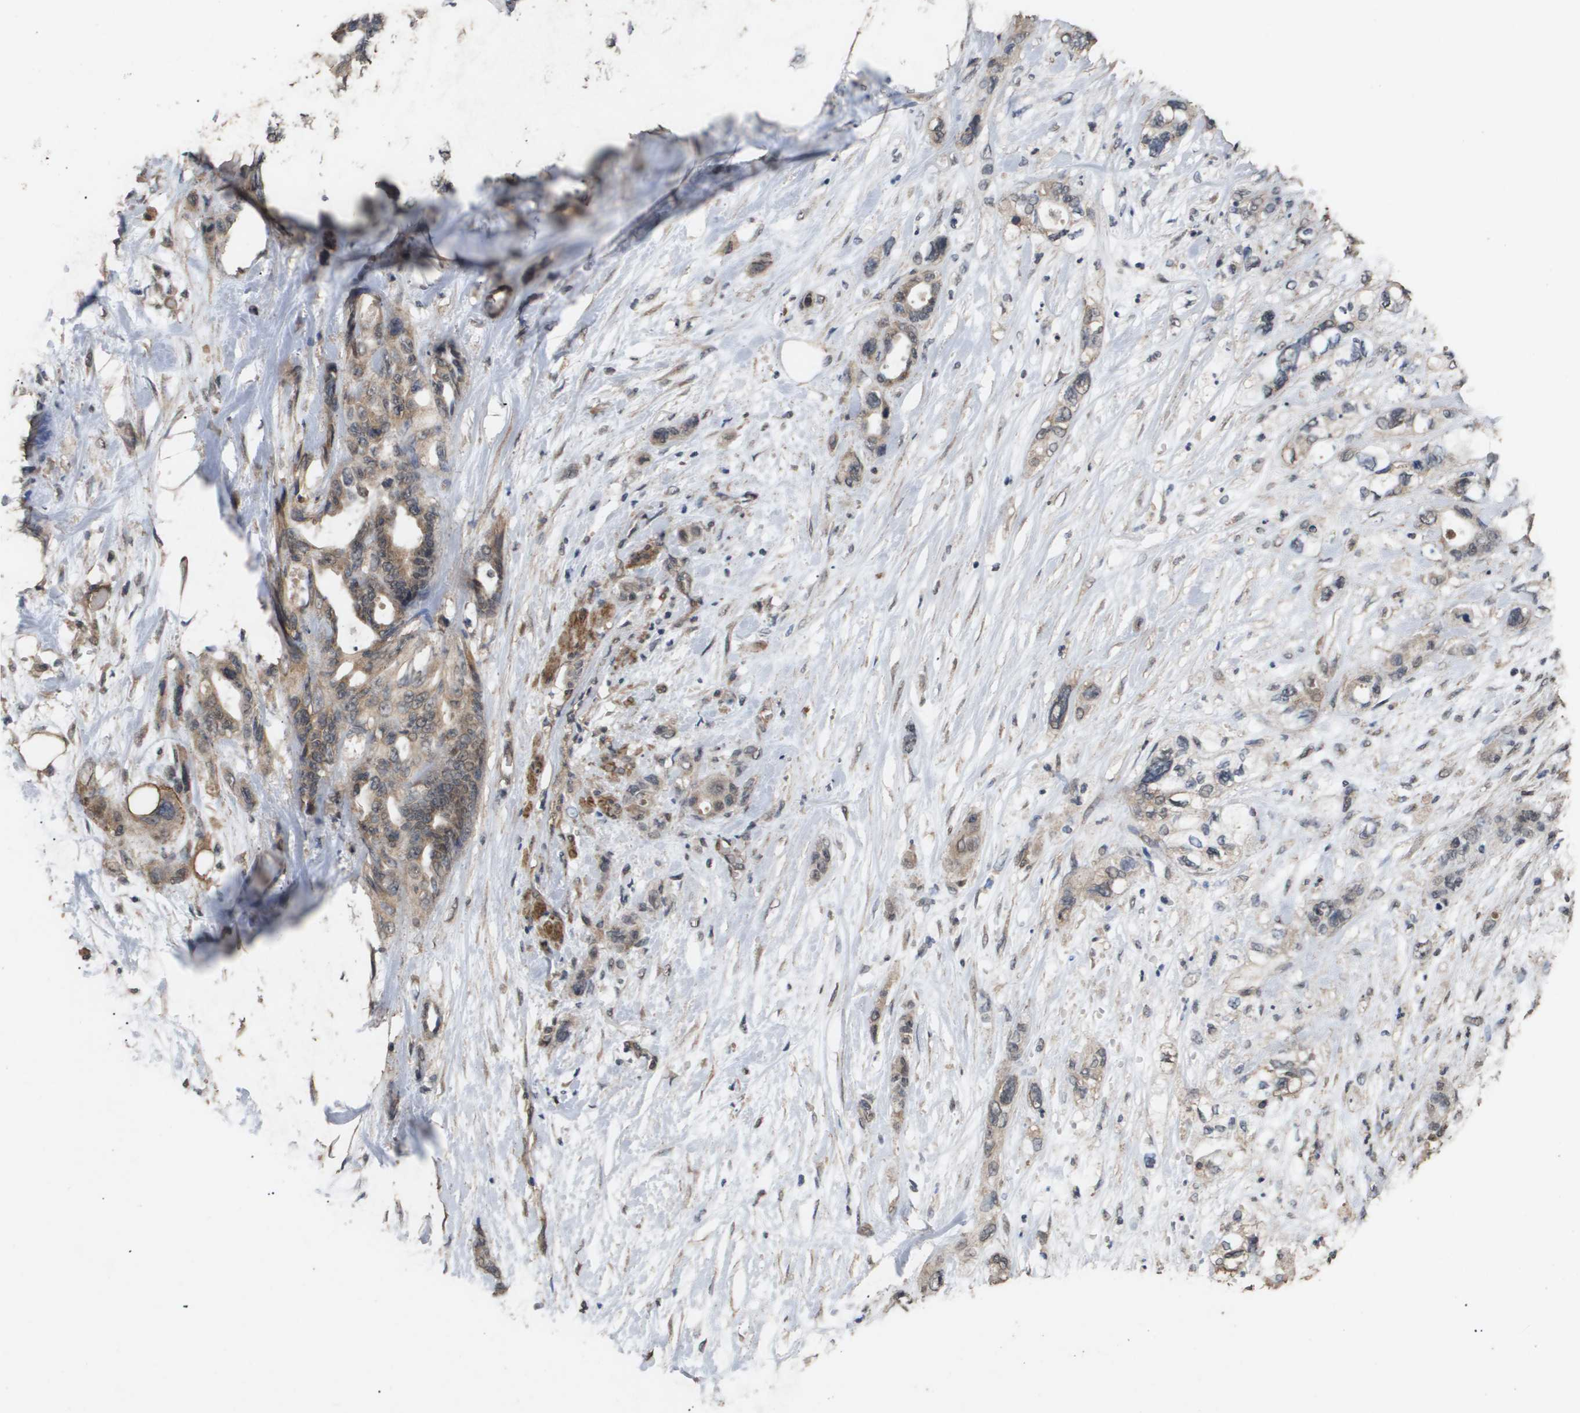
{"staining": {"intensity": "moderate", "quantity": ">75%", "location": "cytoplasmic/membranous"}, "tissue": "pancreatic cancer", "cell_type": "Tumor cells", "image_type": "cancer", "snomed": [{"axis": "morphology", "description": "Adenocarcinoma, NOS"}, {"axis": "topography", "description": "Pancreas"}], "caption": "Immunohistochemistry of pancreatic cancer (adenocarcinoma) shows medium levels of moderate cytoplasmic/membranous expression in approximately >75% of tumor cells.", "gene": "CUL5", "patient": {"sex": "male", "age": 46}}